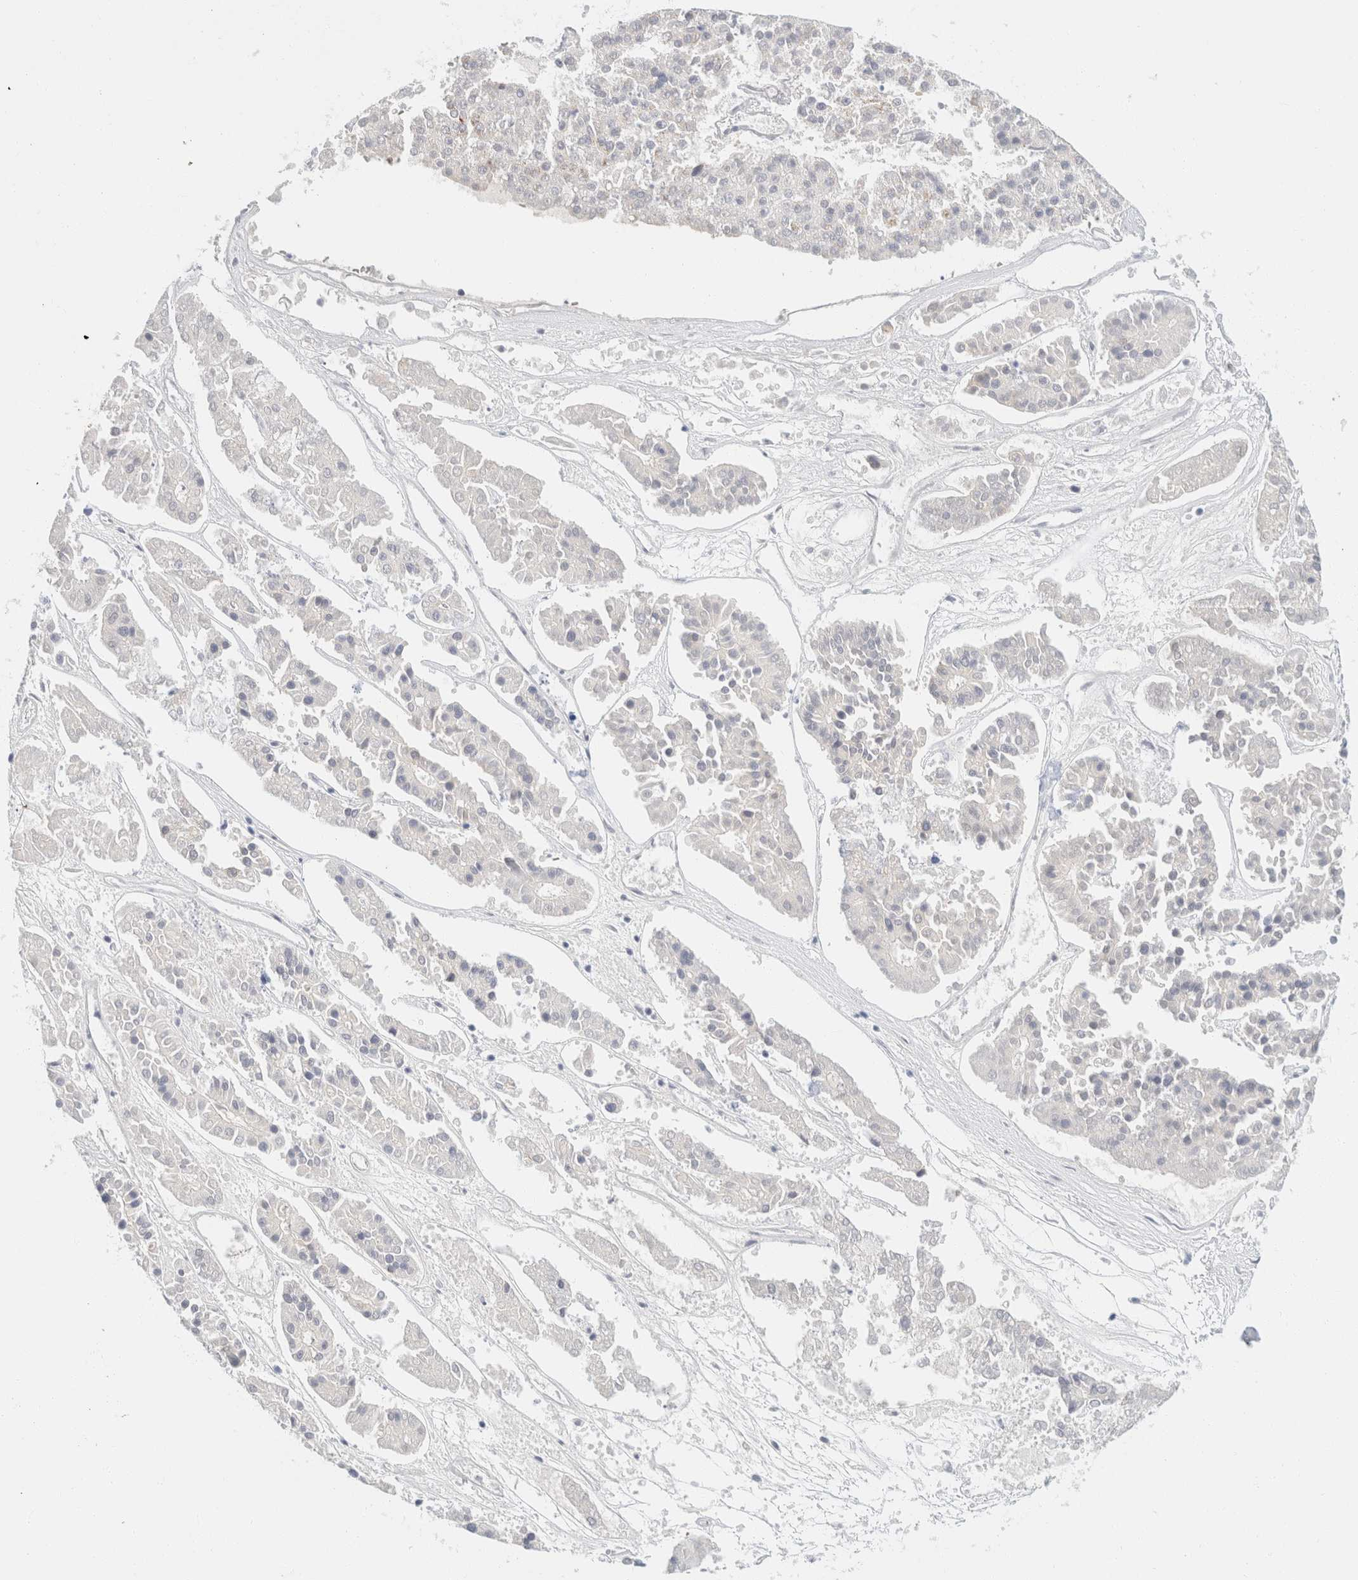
{"staining": {"intensity": "negative", "quantity": "none", "location": "none"}, "tissue": "pancreatic cancer", "cell_type": "Tumor cells", "image_type": "cancer", "snomed": [{"axis": "morphology", "description": "Adenocarcinoma, NOS"}, {"axis": "topography", "description": "Pancreas"}], "caption": "There is no significant expression in tumor cells of adenocarcinoma (pancreatic).", "gene": "KRT20", "patient": {"sex": "male", "age": 50}}